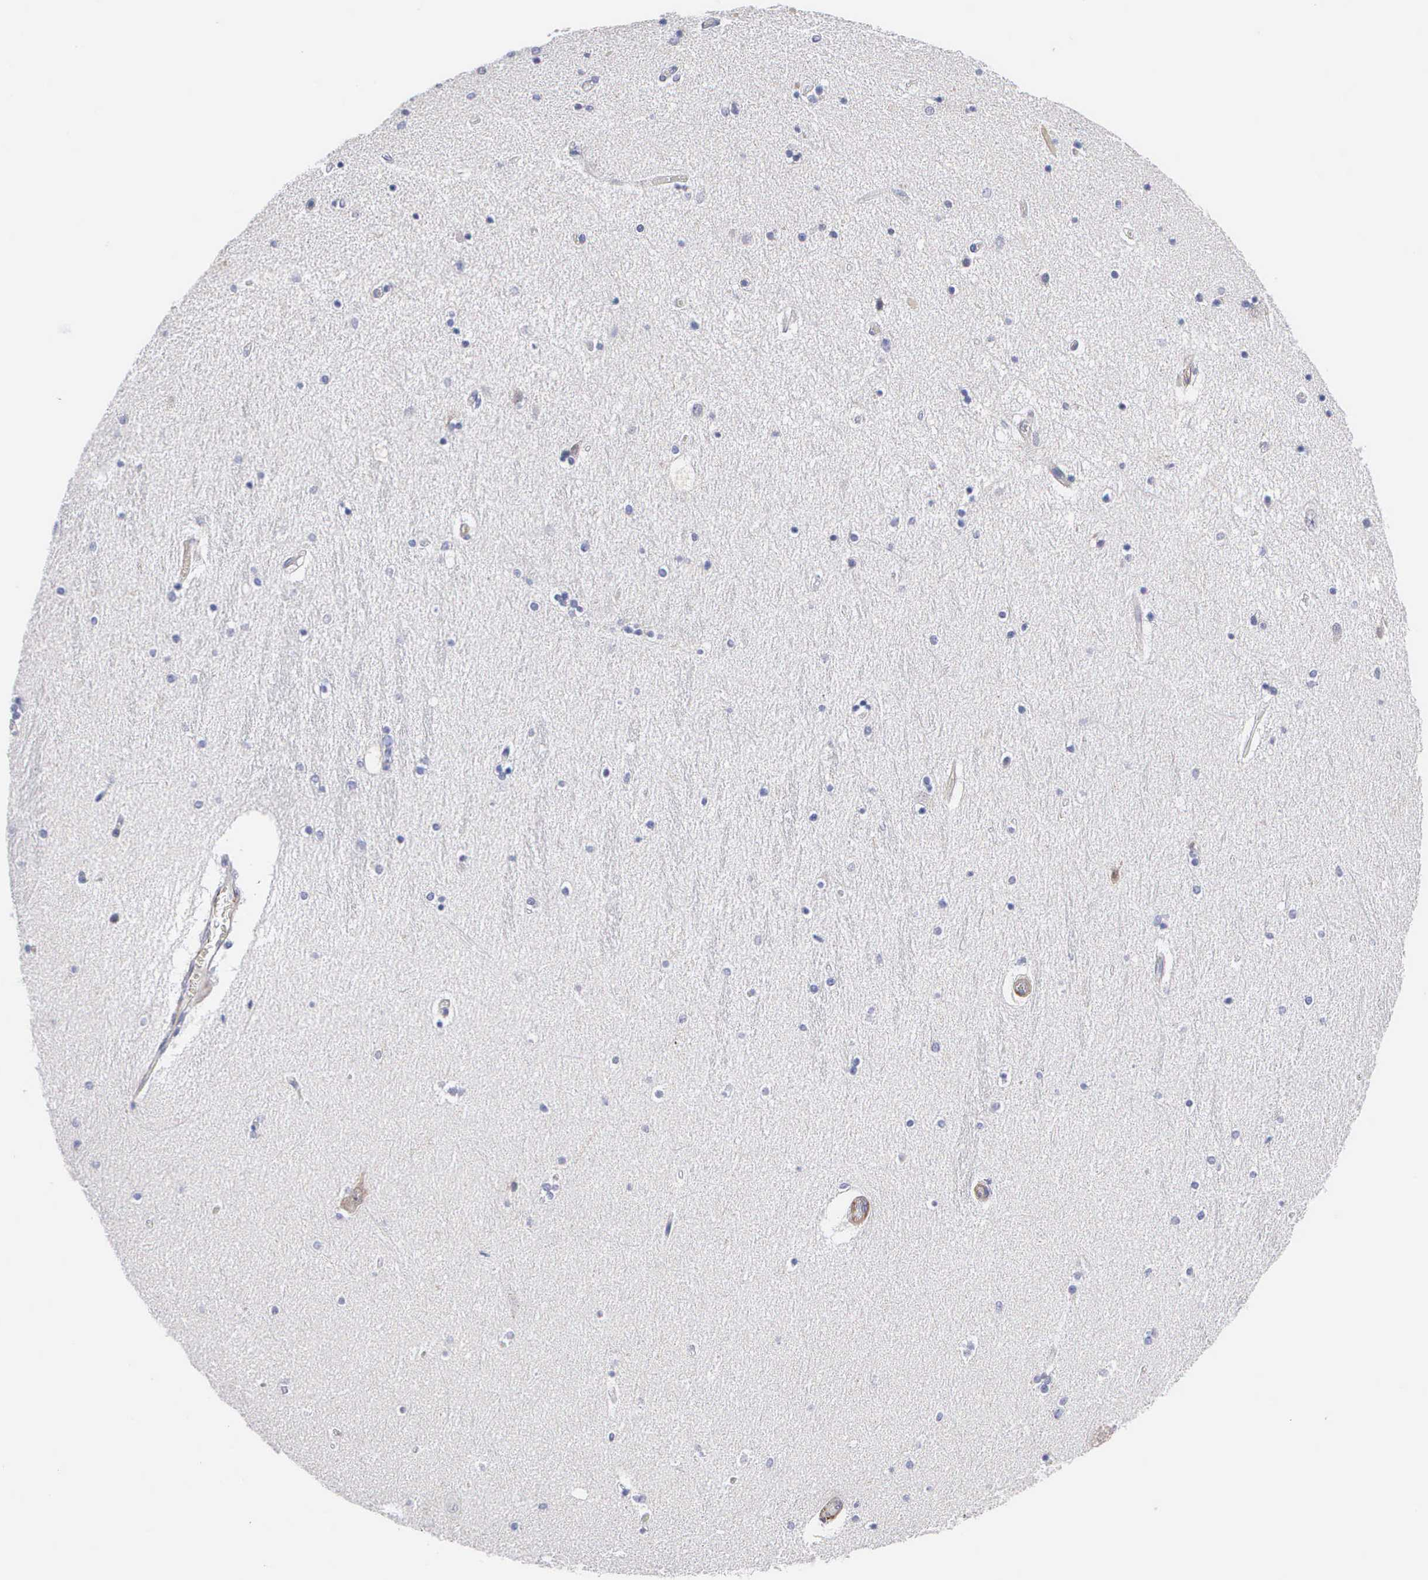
{"staining": {"intensity": "negative", "quantity": "none", "location": "none"}, "tissue": "hippocampus", "cell_type": "Glial cells", "image_type": "normal", "snomed": [{"axis": "morphology", "description": "Normal tissue, NOS"}, {"axis": "topography", "description": "Hippocampus"}], "caption": "Immunohistochemistry micrograph of benign human hippocampus stained for a protein (brown), which exhibits no positivity in glial cells.", "gene": "ELFN2", "patient": {"sex": "female", "age": 54}}